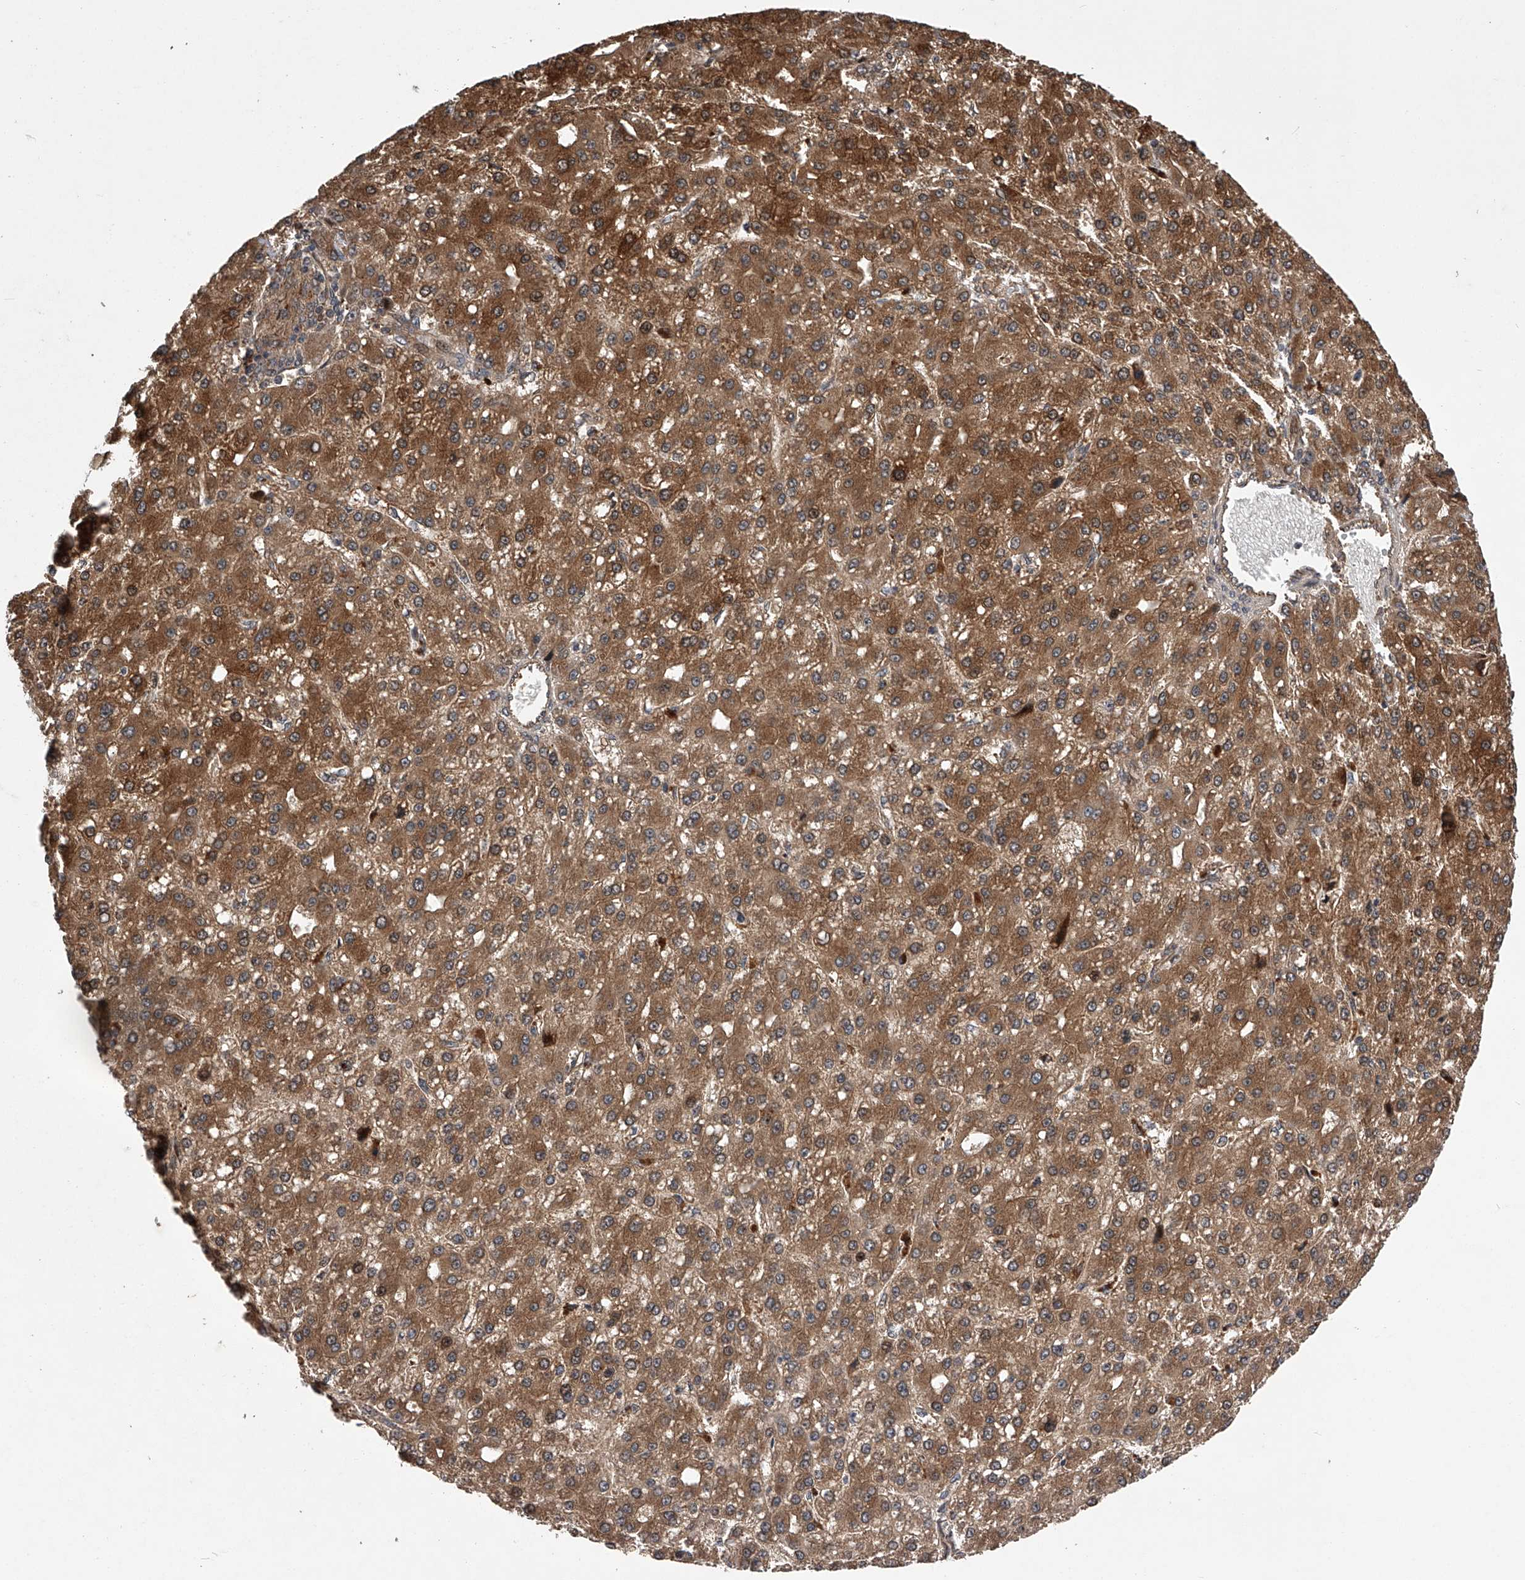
{"staining": {"intensity": "moderate", "quantity": ">75%", "location": "cytoplasmic/membranous"}, "tissue": "liver cancer", "cell_type": "Tumor cells", "image_type": "cancer", "snomed": [{"axis": "morphology", "description": "Carcinoma, Hepatocellular, NOS"}, {"axis": "topography", "description": "Liver"}], "caption": "Brown immunohistochemical staining in liver cancer reveals moderate cytoplasmic/membranous expression in about >75% of tumor cells.", "gene": "MAP3K11", "patient": {"sex": "male", "age": 67}}